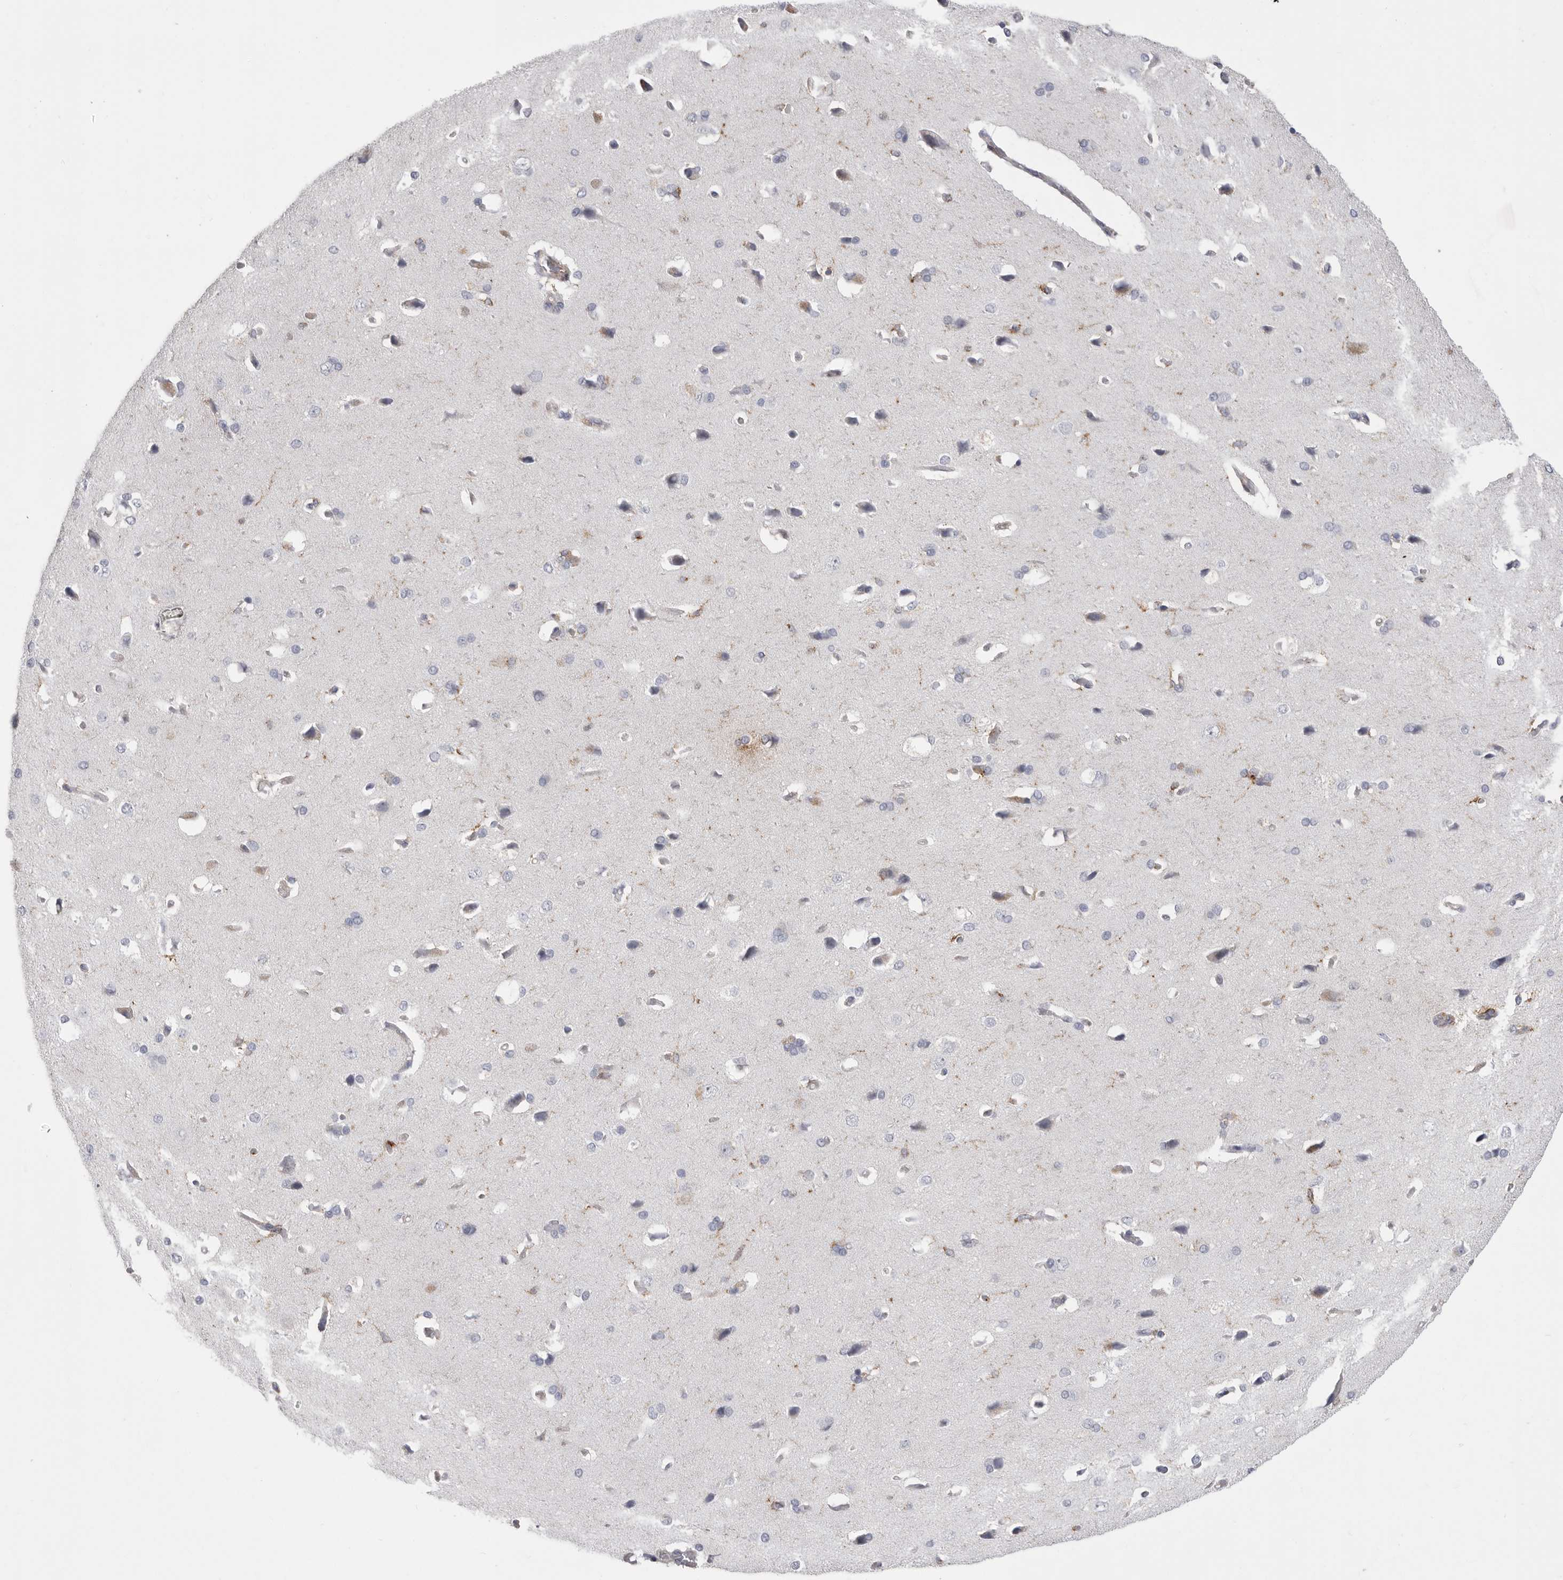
{"staining": {"intensity": "negative", "quantity": "none", "location": "none"}, "tissue": "cerebral cortex", "cell_type": "Endothelial cells", "image_type": "normal", "snomed": [{"axis": "morphology", "description": "Normal tissue, NOS"}, {"axis": "topography", "description": "Cerebral cortex"}], "caption": "Protein analysis of normal cerebral cortex demonstrates no significant expression in endothelial cells.", "gene": "SIGLEC10", "patient": {"sex": "male", "age": 62}}